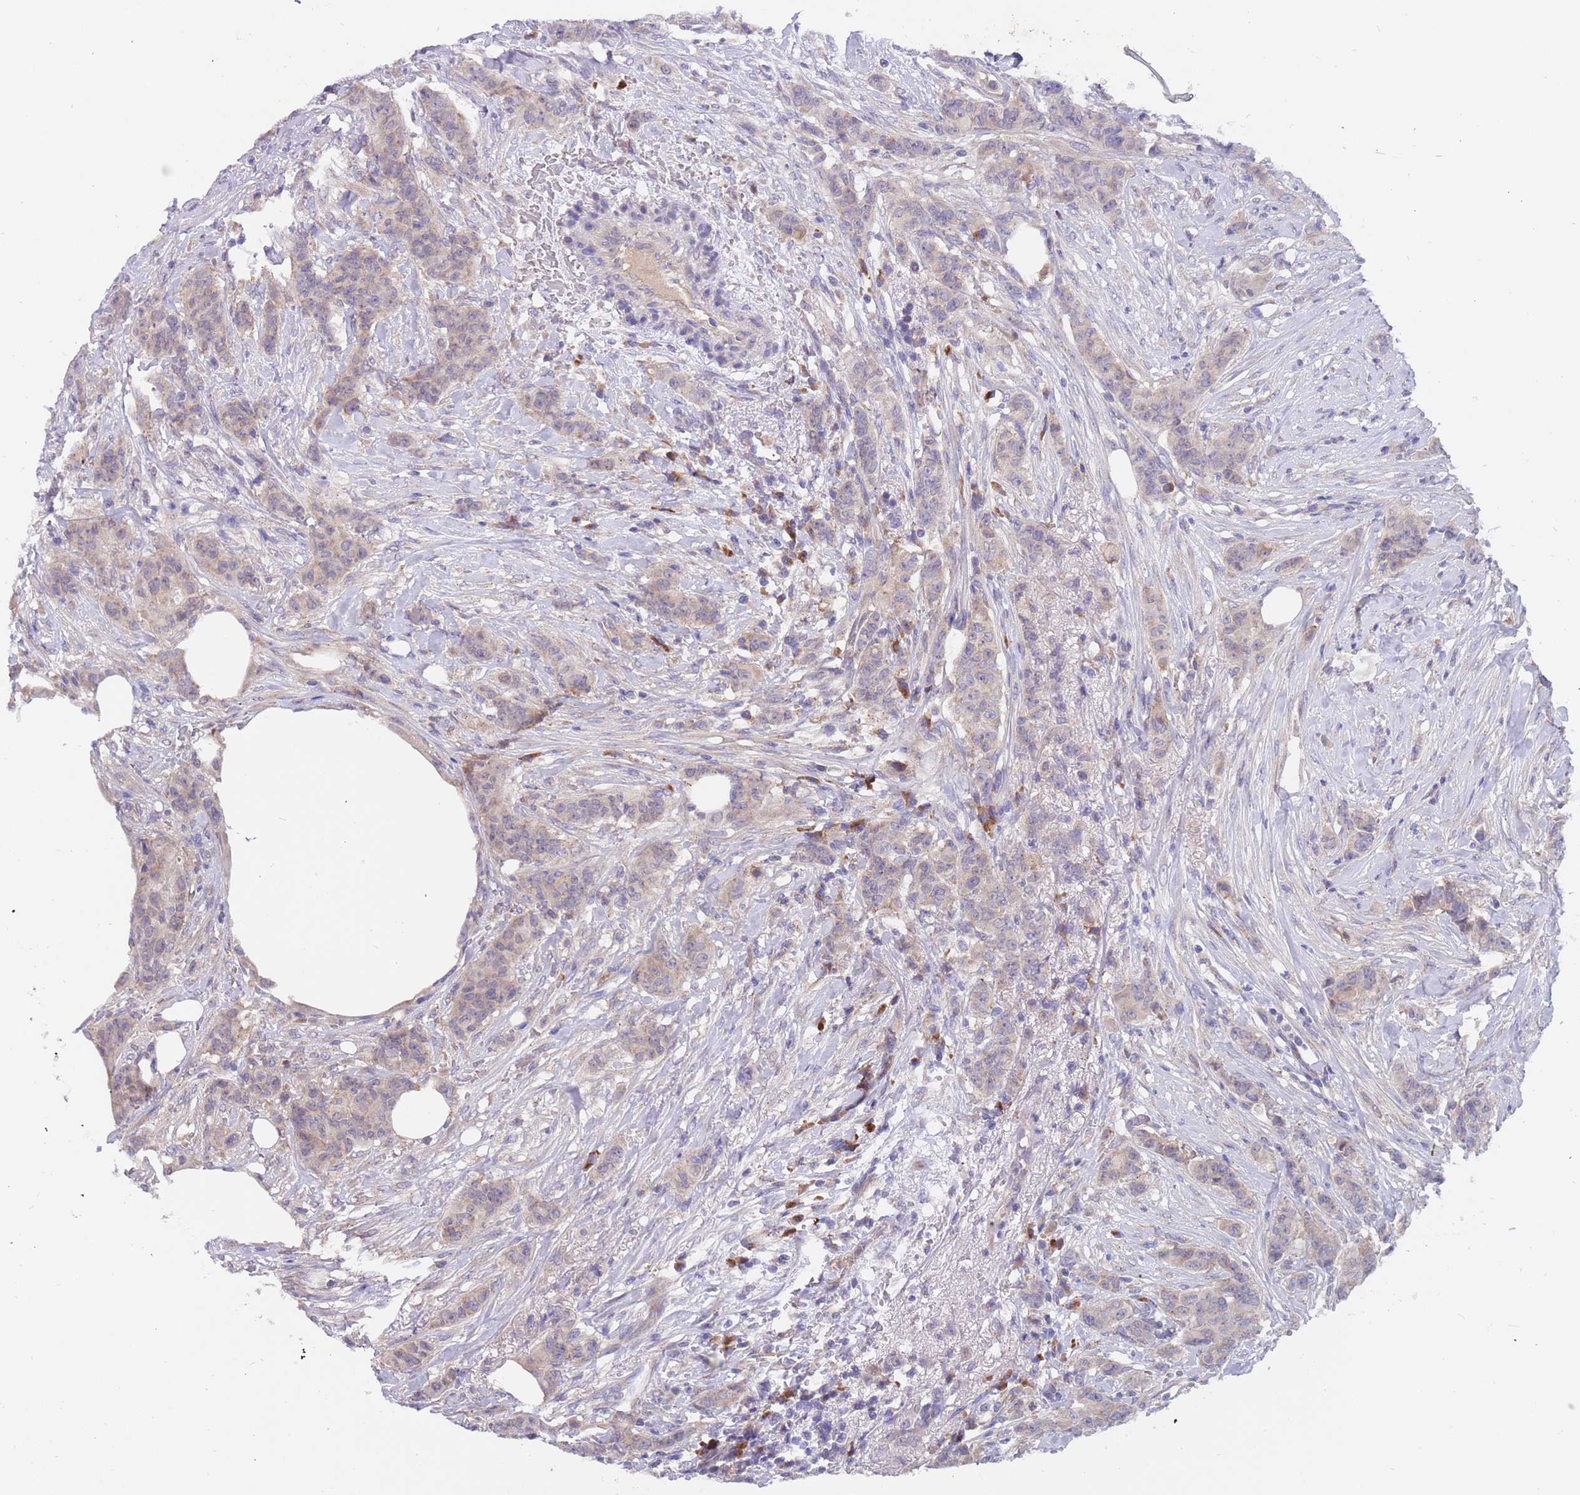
{"staining": {"intensity": "weak", "quantity": "<25%", "location": "cytoplasmic/membranous"}, "tissue": "breast cancer", "cell_type": "Tumor cells", "image_type": "cancer", "snomed": [{"axis": "morphology", "description": "Duct carcinoma"}, {"axis": "topography", "description": "Breast"}], "caption": "Immunohistochemical staining of breast cancer demonstrates no significant staining in tumor cells.", "gene": "ZNF746", "patient": {"sex": "female", "age": 40}}